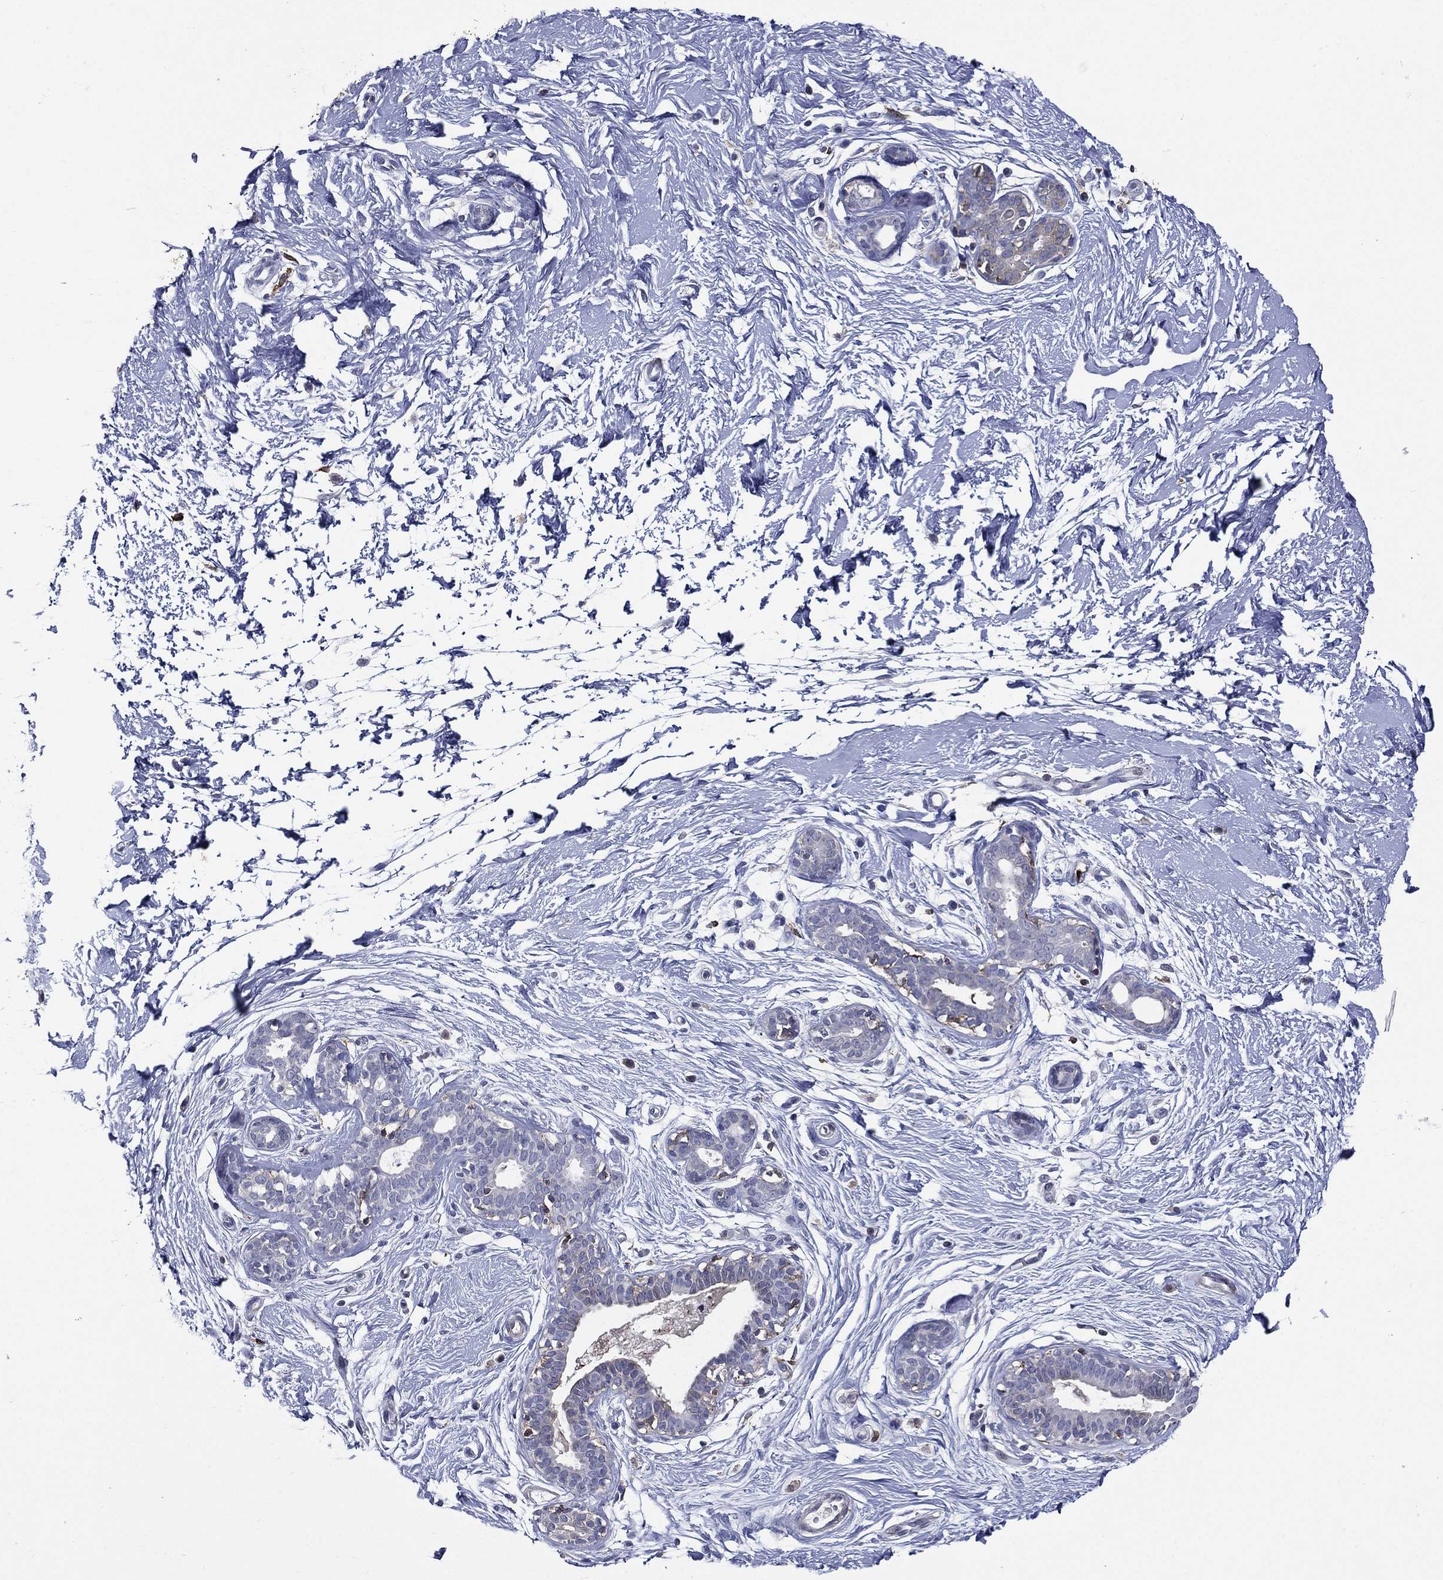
{"staining": {"intensity": "negative", "quantity": "none", "location": "none"}, "tissue": "breast", "cell_type": "Adipocytes", "image_type": "normal", "snomed": [{"axis": "morphology", "description": "Normal tissue, NOS"}, {"axis": "topography", "description": "Breast"}], "caption": "IHC photomicrograph of benign human breast stained for a protein (brown), which displays no staining in adipocytes. Brightfield microscopy of immunohistochemistry (IHC) stained with DAB (3,3'-diaminobenzidine) (brown) and hematoxylin (blue), captured at high magnification.", "gene": "GPR171", "patient": {"sex": "female", "age": 37}}